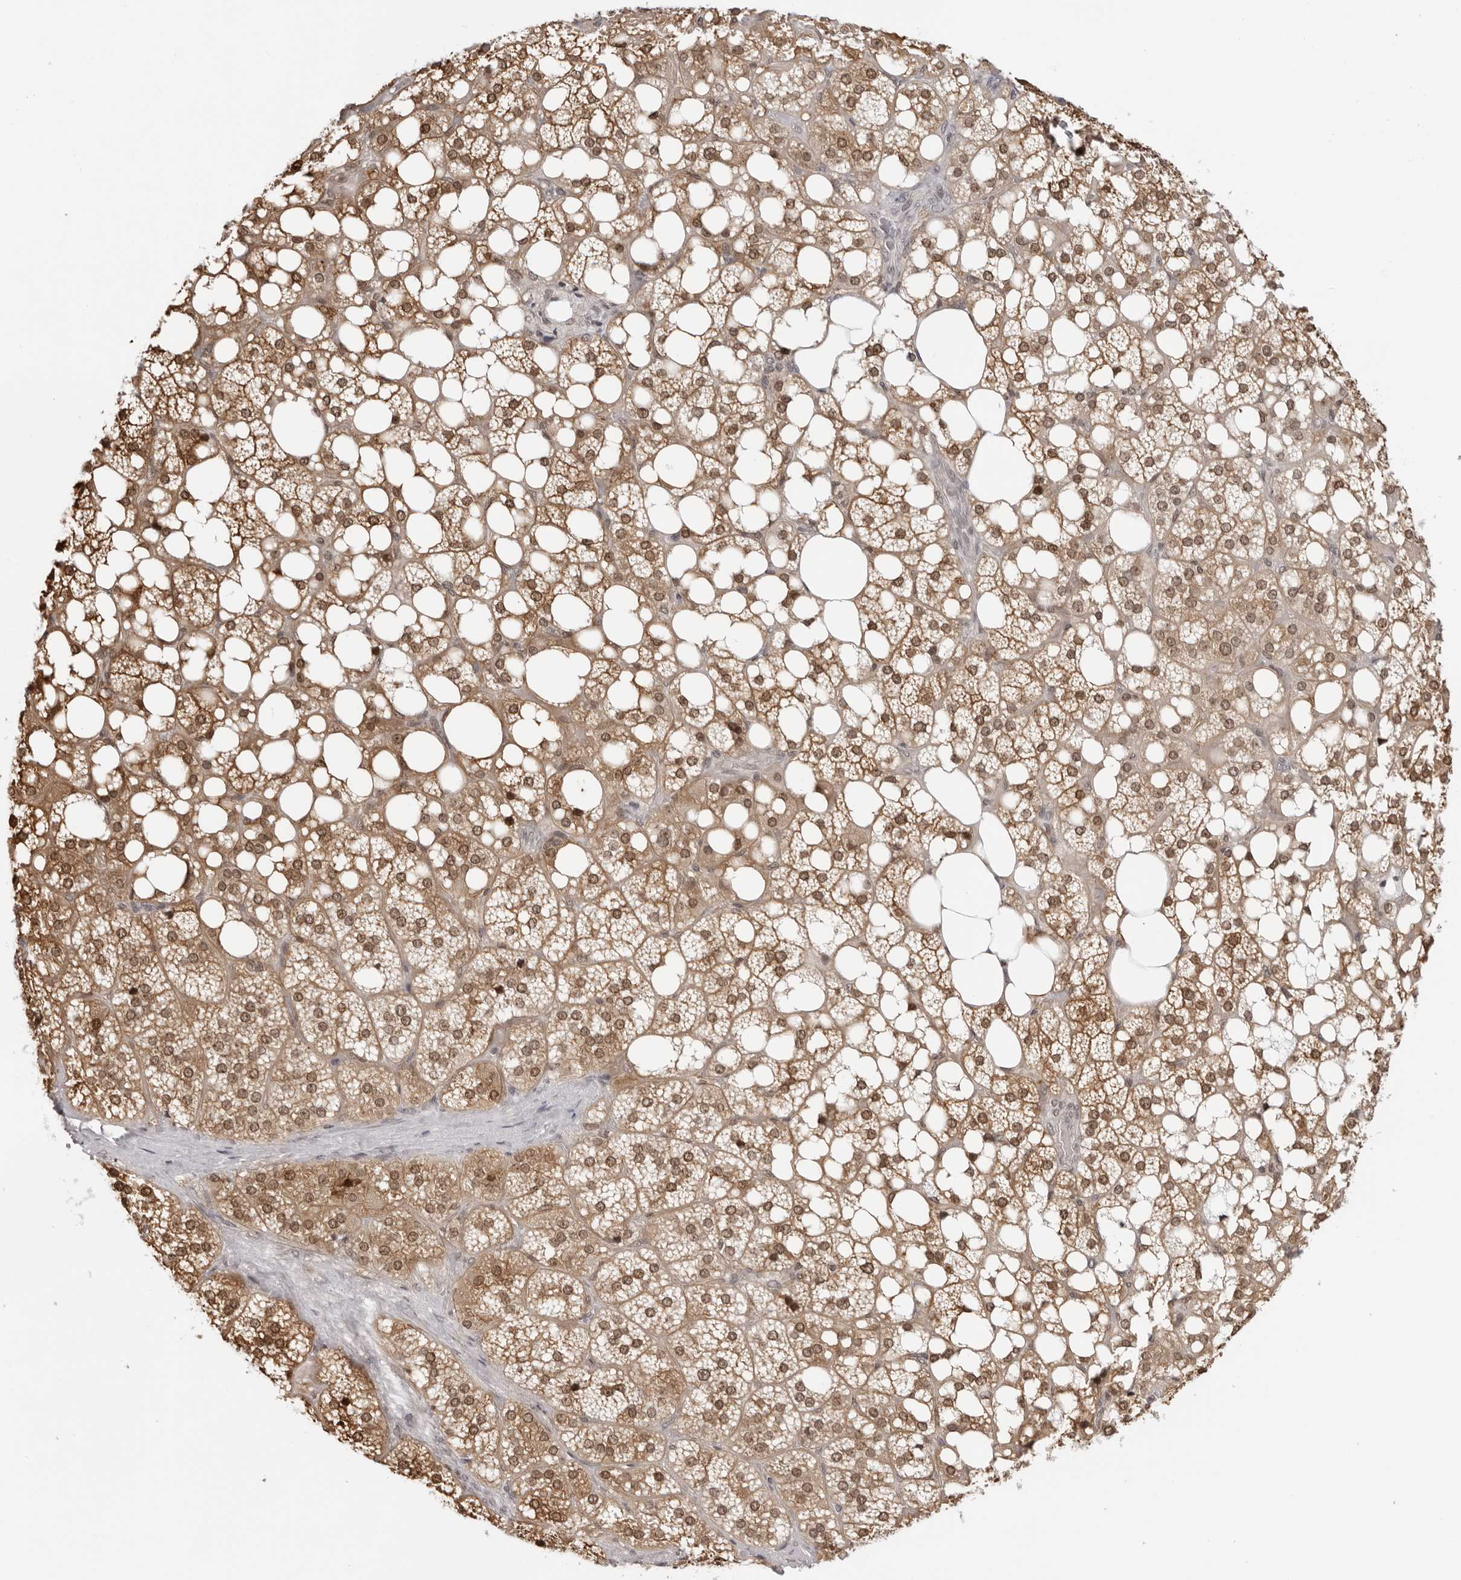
{"staining": {"intensity": "strong", "quantity": "25%-75%", "location": "cytoplasmic/membranous,nuclear"}, "tissue": "adrenal gland", "cell_type": "Glandular cells", "image_type": "normal", "snomed": [{"axis": "morphology", "description": "Normal tissue, NOS"}, {"axis": "topography", "description": "Adrenal gland"}], "caption": "Immunohistochemistry (IHC) of normal human adrenal gland reveals high levels of strong cytoplasmic/membranous,nuclear staining in approximately 25%-75% of glandular cells.", "gene": "SRGAP2", "patient": {"sex": "female", "age": 59}}